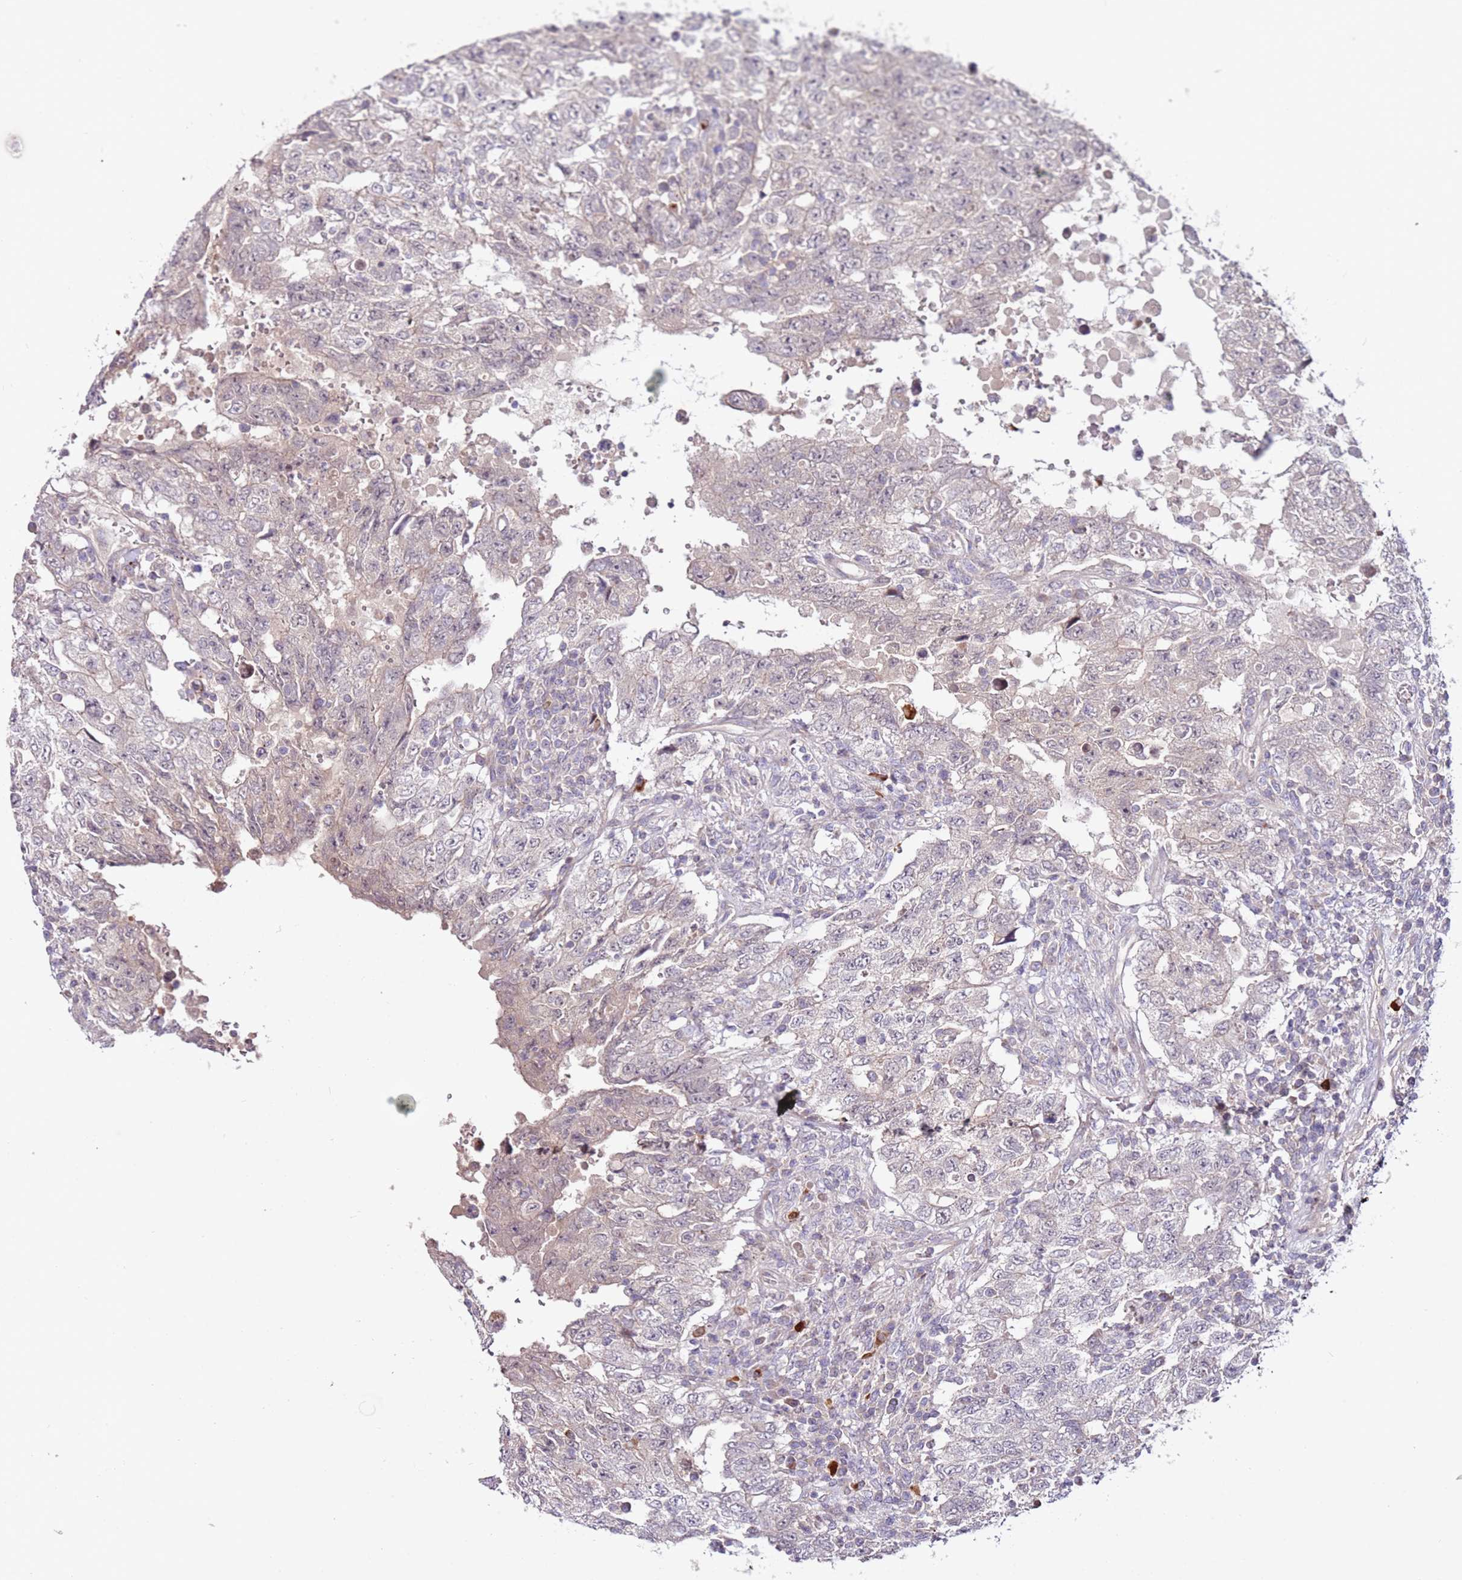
{"staining": {"intensity": "negative", "quantity": "none", "location": "none"}, "tissue": "testis cancer", "cell_type": "Tumor cells", "image_type": "cancer", "snomed": [{"axis": "morphology", "description": "Carcinoma, Embryonal, NOS"}, {"axis": "topography", "description": "Testis"}], "caption": "A high-resolution image shows immunohistochemistry (IHC) staining of testis embryonal carcinoma, which exhibits no significant expression in tumor cells.", "gene": "MTG2", "patient": {"sex": "male", "age": 26}}